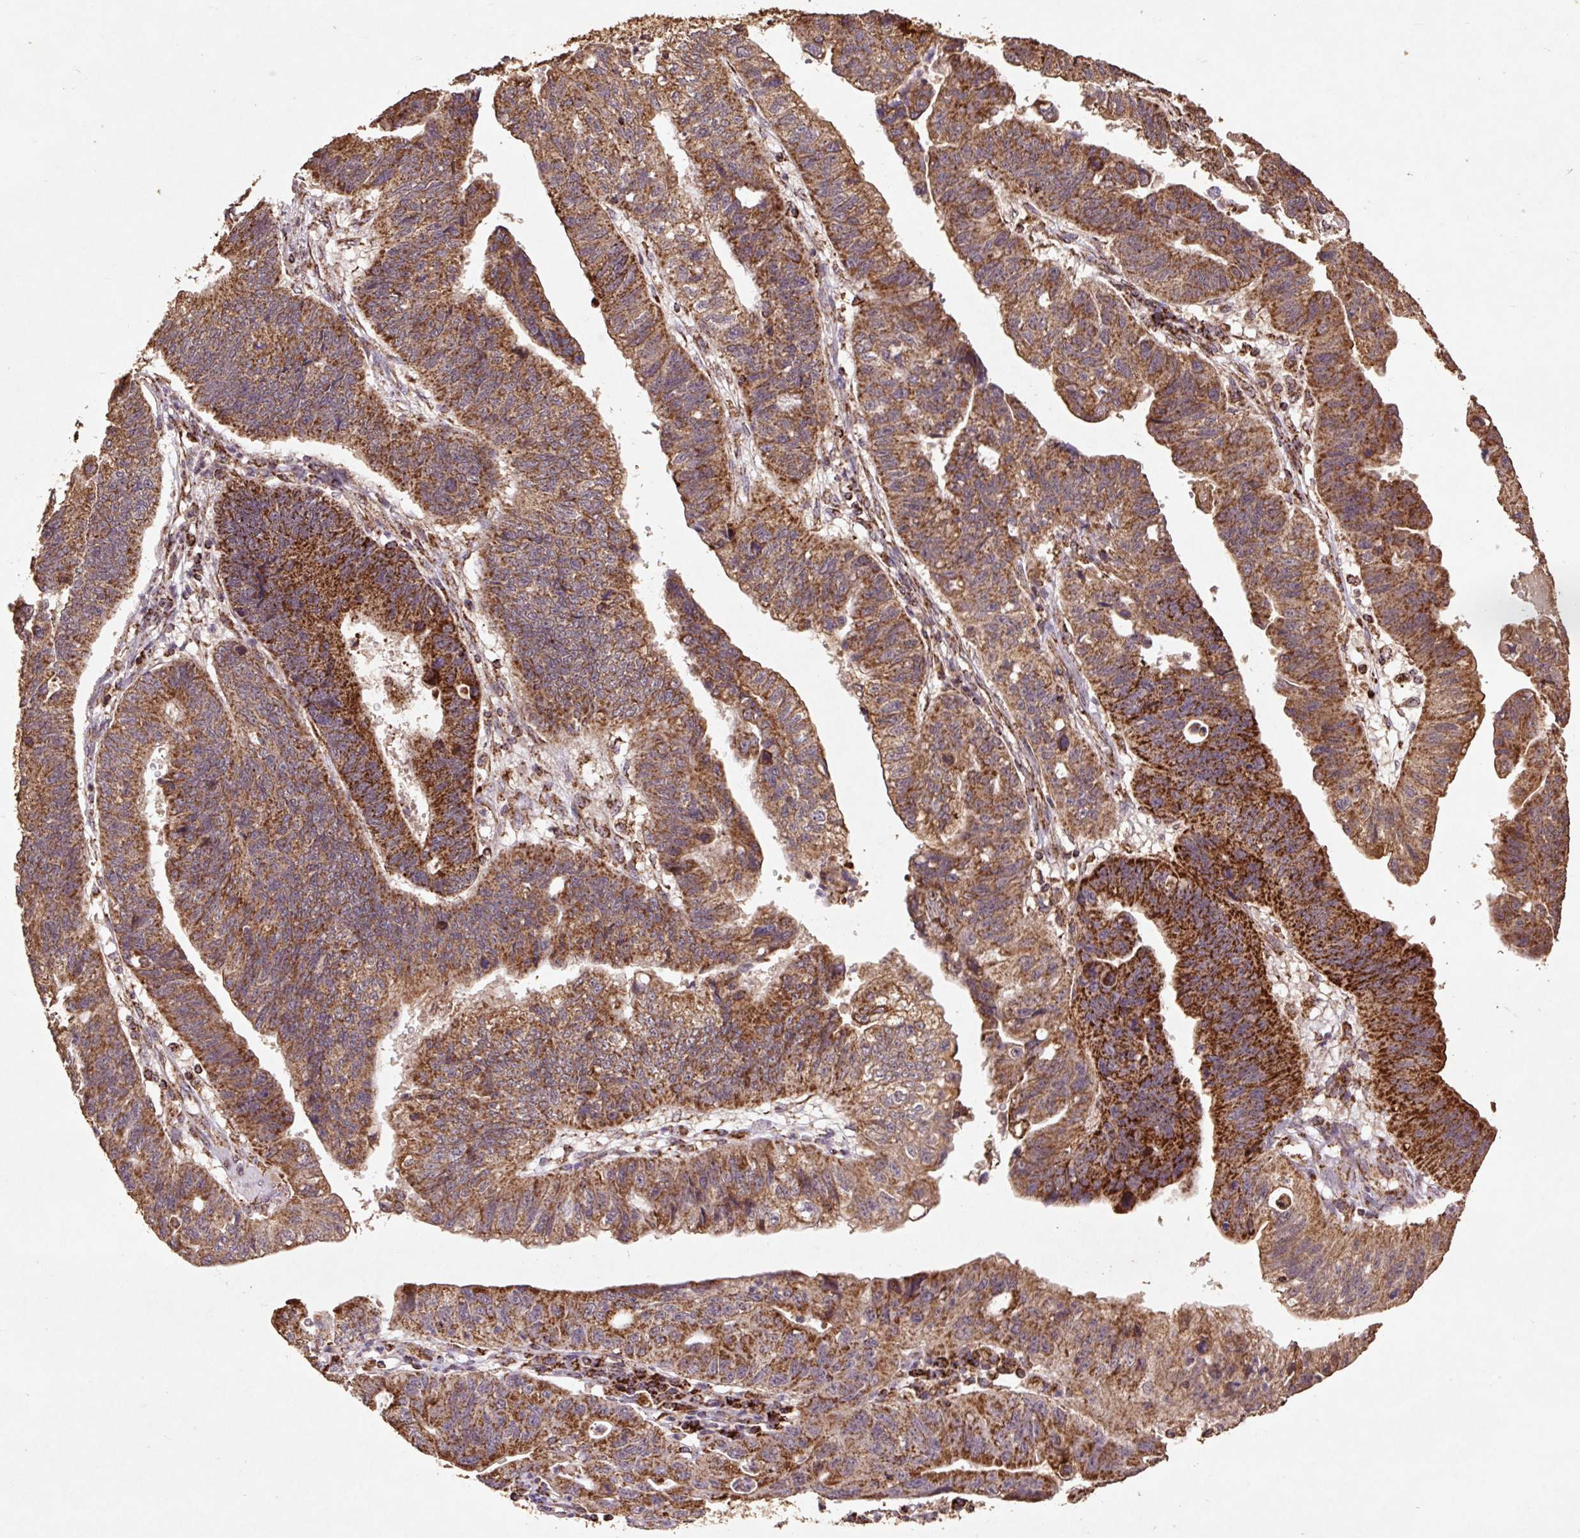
{"staining": {"intensity": "strong", "quantity": ">75%", "location": "cytoplasmic/membranous"}, "tissue": "stomach cancer", "cell_type": "Tumor cells", "image_type": "cancer", "snomed": [{"axis": "morphology", "description": "Adenocarcinoma, NOS"}, {"axis": "topography", "description": "Stomach"}], "caption": "Stomach adenocarcinoma was stained to show a protein in brown. There is high levels of strong cytoplasmic/membranous positivity in about >75% of tumor cells.", "gene": "ATP5F1A", "patient": {"sex": "male", "age": 59}}